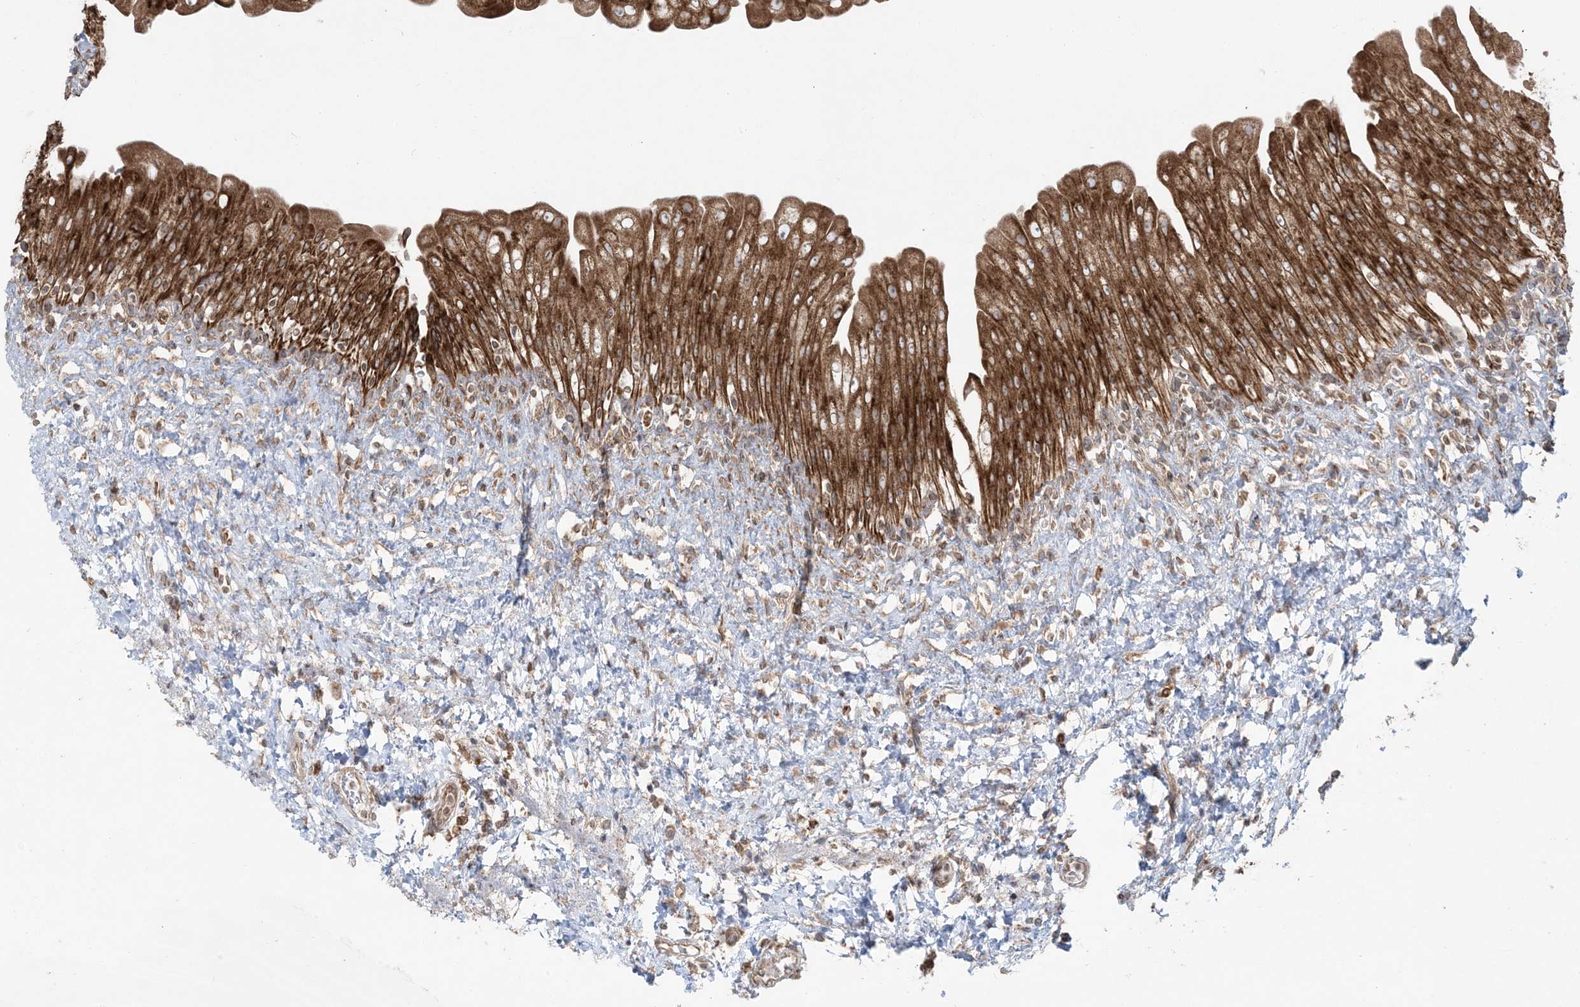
{"staining": {"intensity": "strong", "quantity": ">75%", "location": "cytoplasmic/membranous"}, "tissue": "urinary bladder", "cell_type": "Urothelial cells", "image_type": "normal", "snomed": [{"axis": "morphology", "description": "Normal tissue, NOS"}, {"axis": "topography", "description": "Urinary bladder"}], "caption": "Human urinary bladder stained with a protein marker reveals strong staining in urothelial cells.", "gene": "UBXN4", "patient": {"sex": "female", "age": 27}}